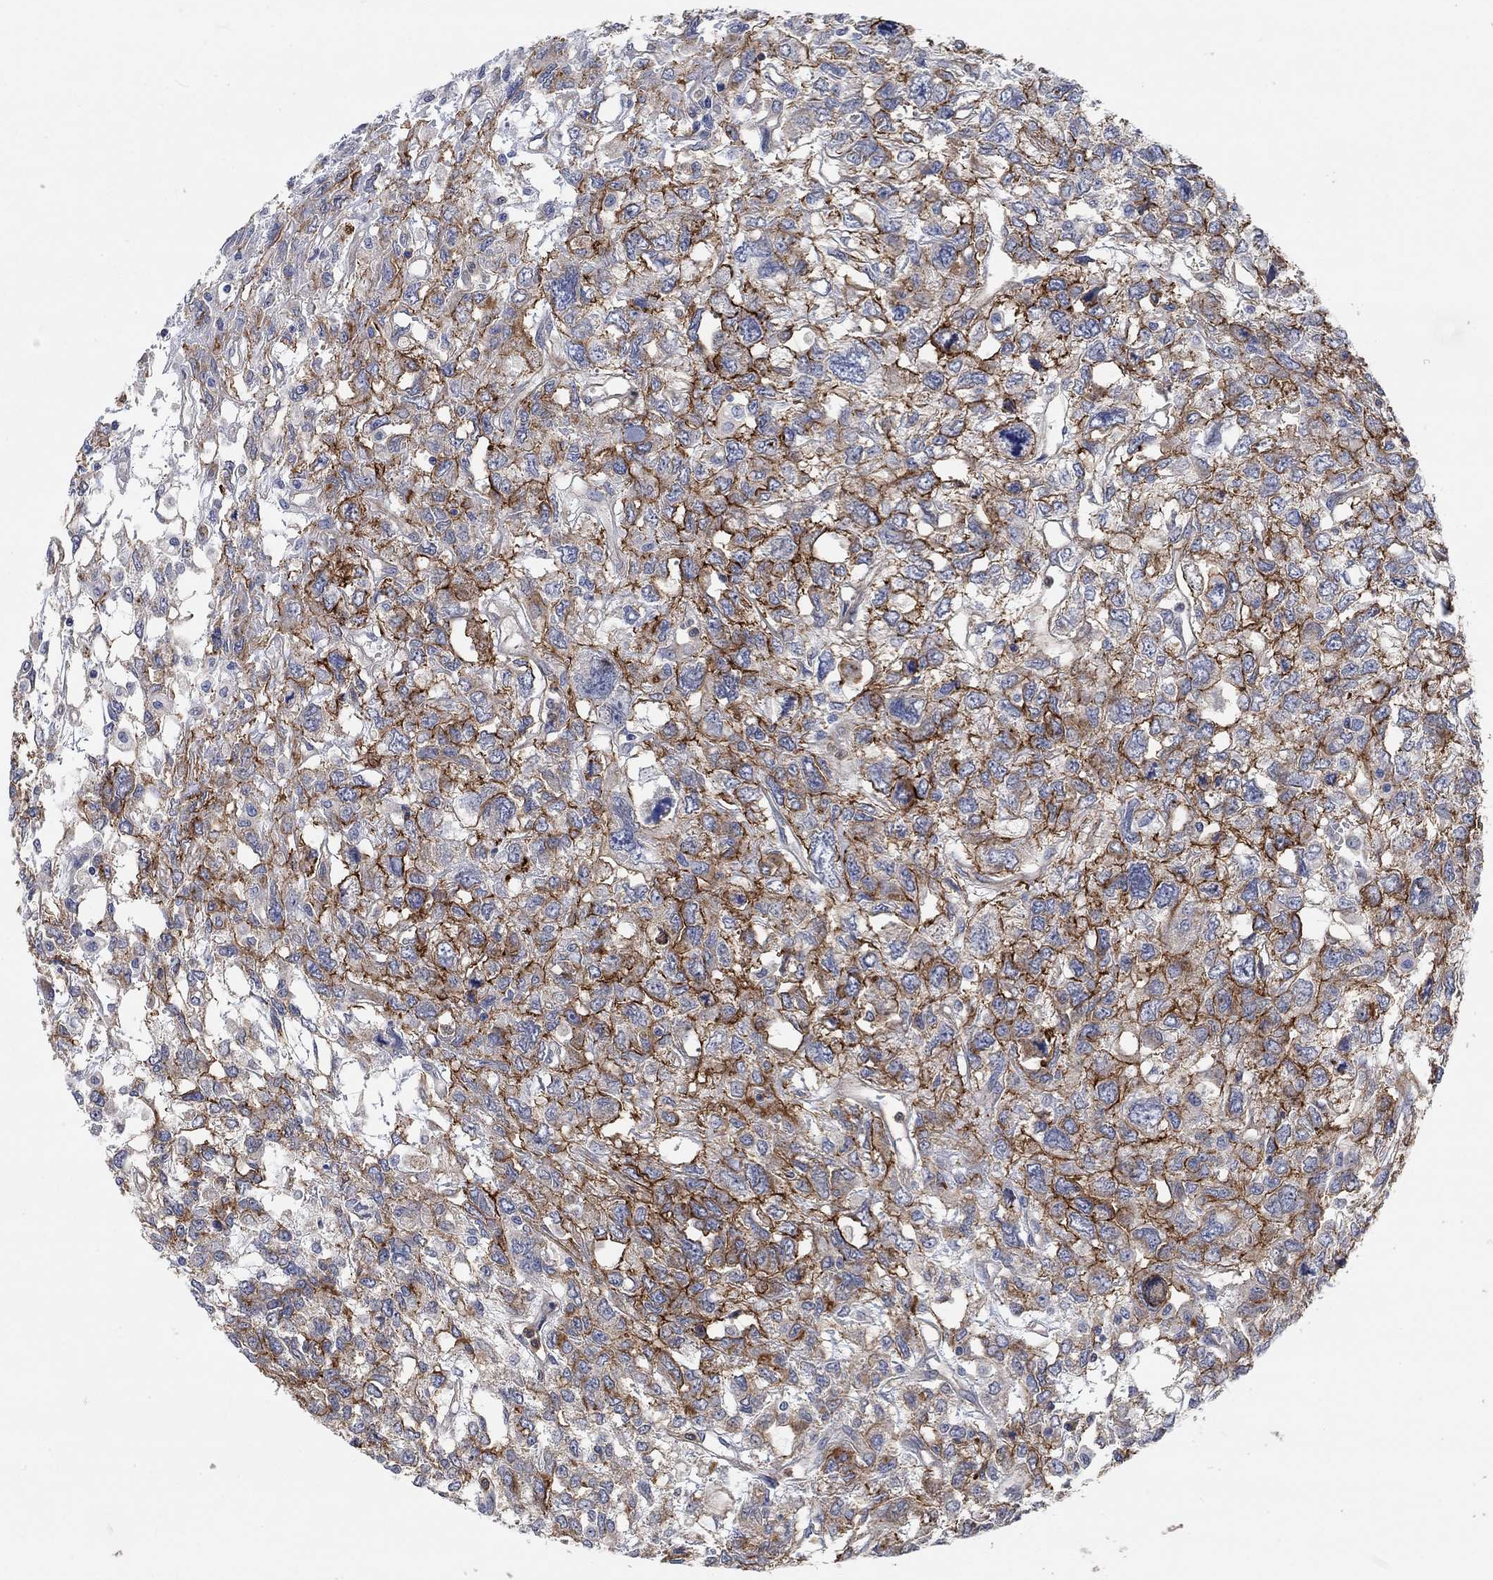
{"staining": {"intensity": "strong", "quantity": "25%-75%", "location": "cytoplasmic/membranous"}, "tissue": "testis cancer", "cell_type": "Tumor cells", "image_type": "cancer", "snomed": [{"axis": "morphology", "description": "Seminoma, NOS"}, {"axis": "topography", "description": "Testis"}], "caption": "An immunohistochemistry micrograph of tumor tissue is shown. Protein staining in brown highlights strong cytoplasmic/membranous positivity in seminoma (testis) within tumor cells. Nuclei are stained in blue.", "gene": "SYT16", "patient": {"sex": "male", "age": 52}}